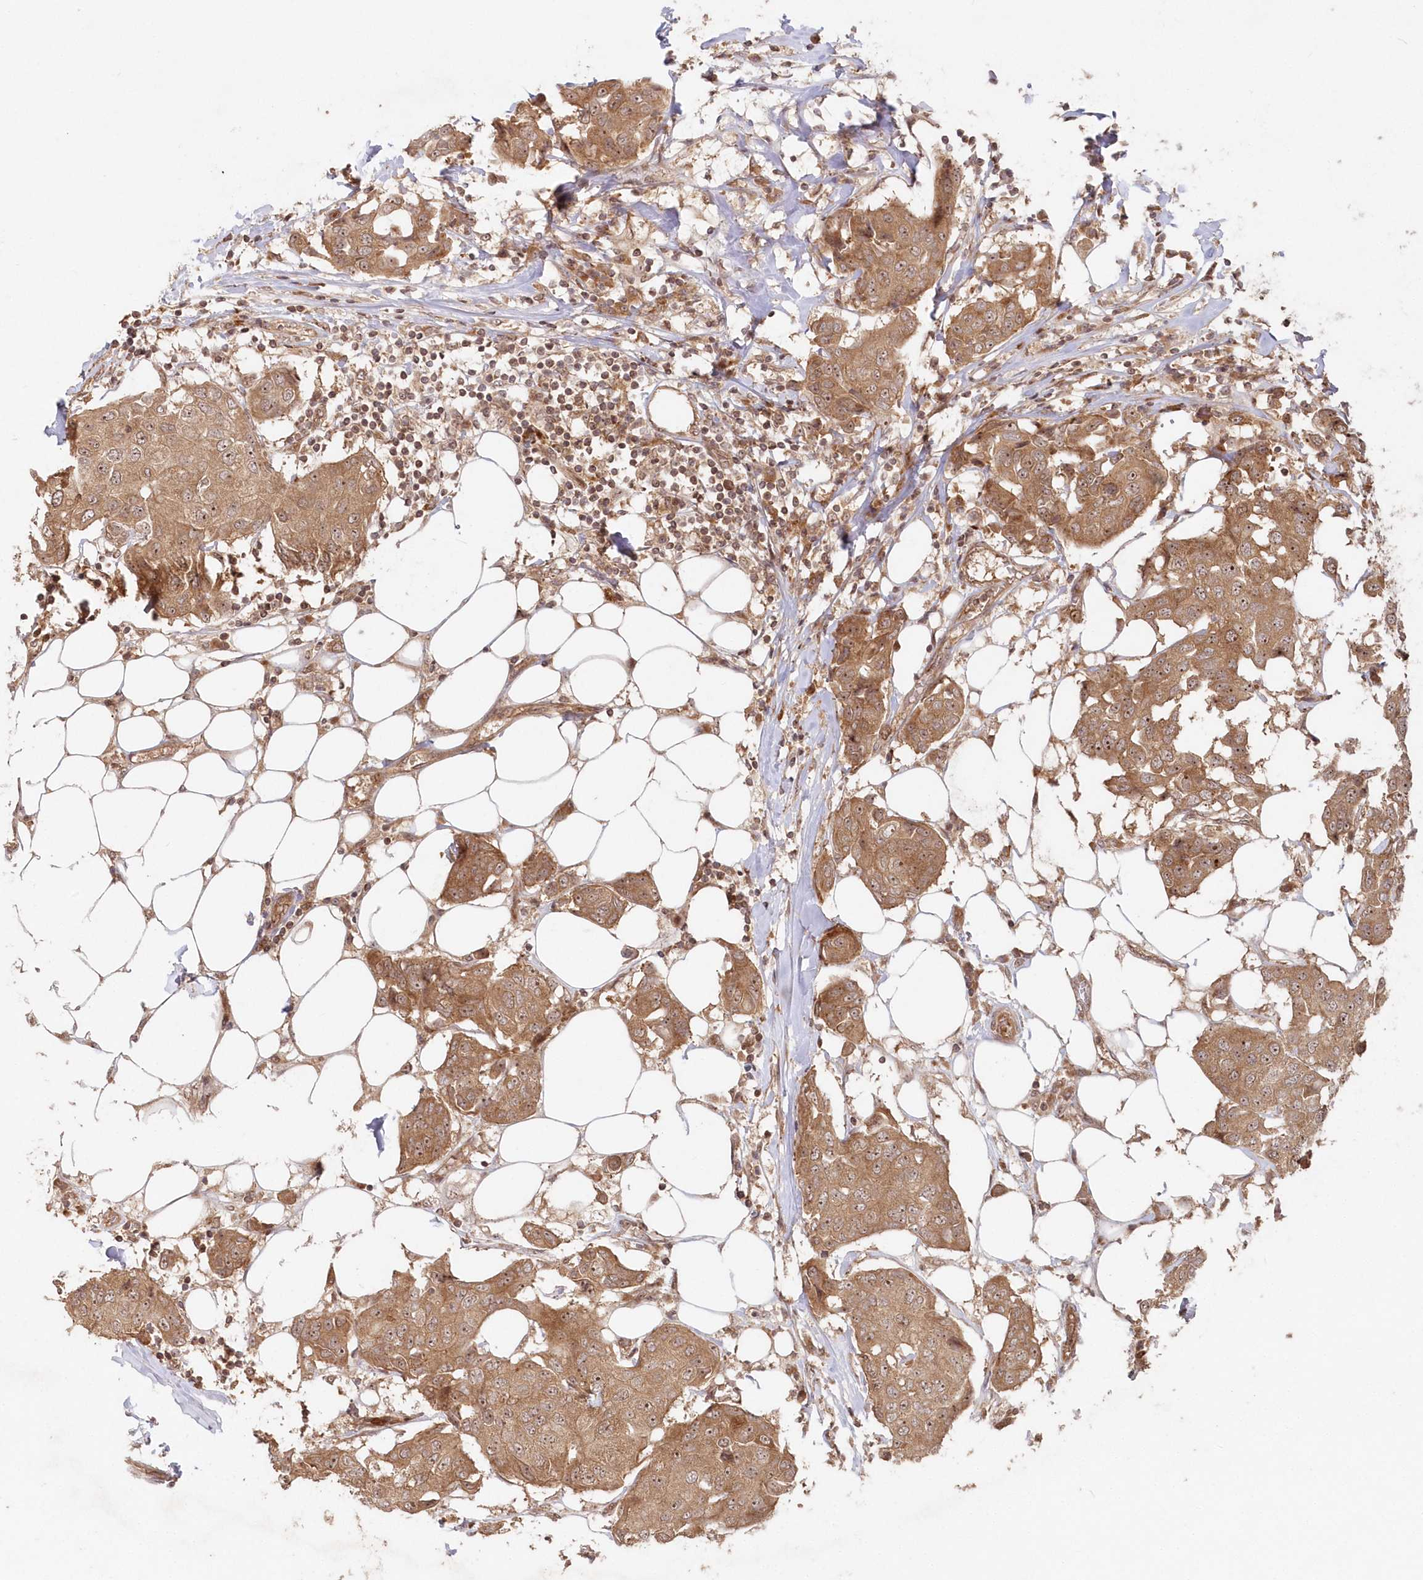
{"staining": {"intensity": "moderate", "quantity": ">75%", "location": "cytoplasmic/membranous,nuclear"}, "tissue": "breast cancer", "cell_type": "Tumor cells", "image_type": "cancer", "snomed": [{"axis": "morphology", "description": "Duct carcinoma"}, {"axis": "topography", "description": "Breast"}], "caption": "Breast infiltrating ductal carcinoma stained with a brown dye demonstrates moderate cytoplasmic/membranous and nuclear positive staining in about >75% of tumor cells.", "gene": "SERINC1", "patient": {"sex": "female", "age": 80}}